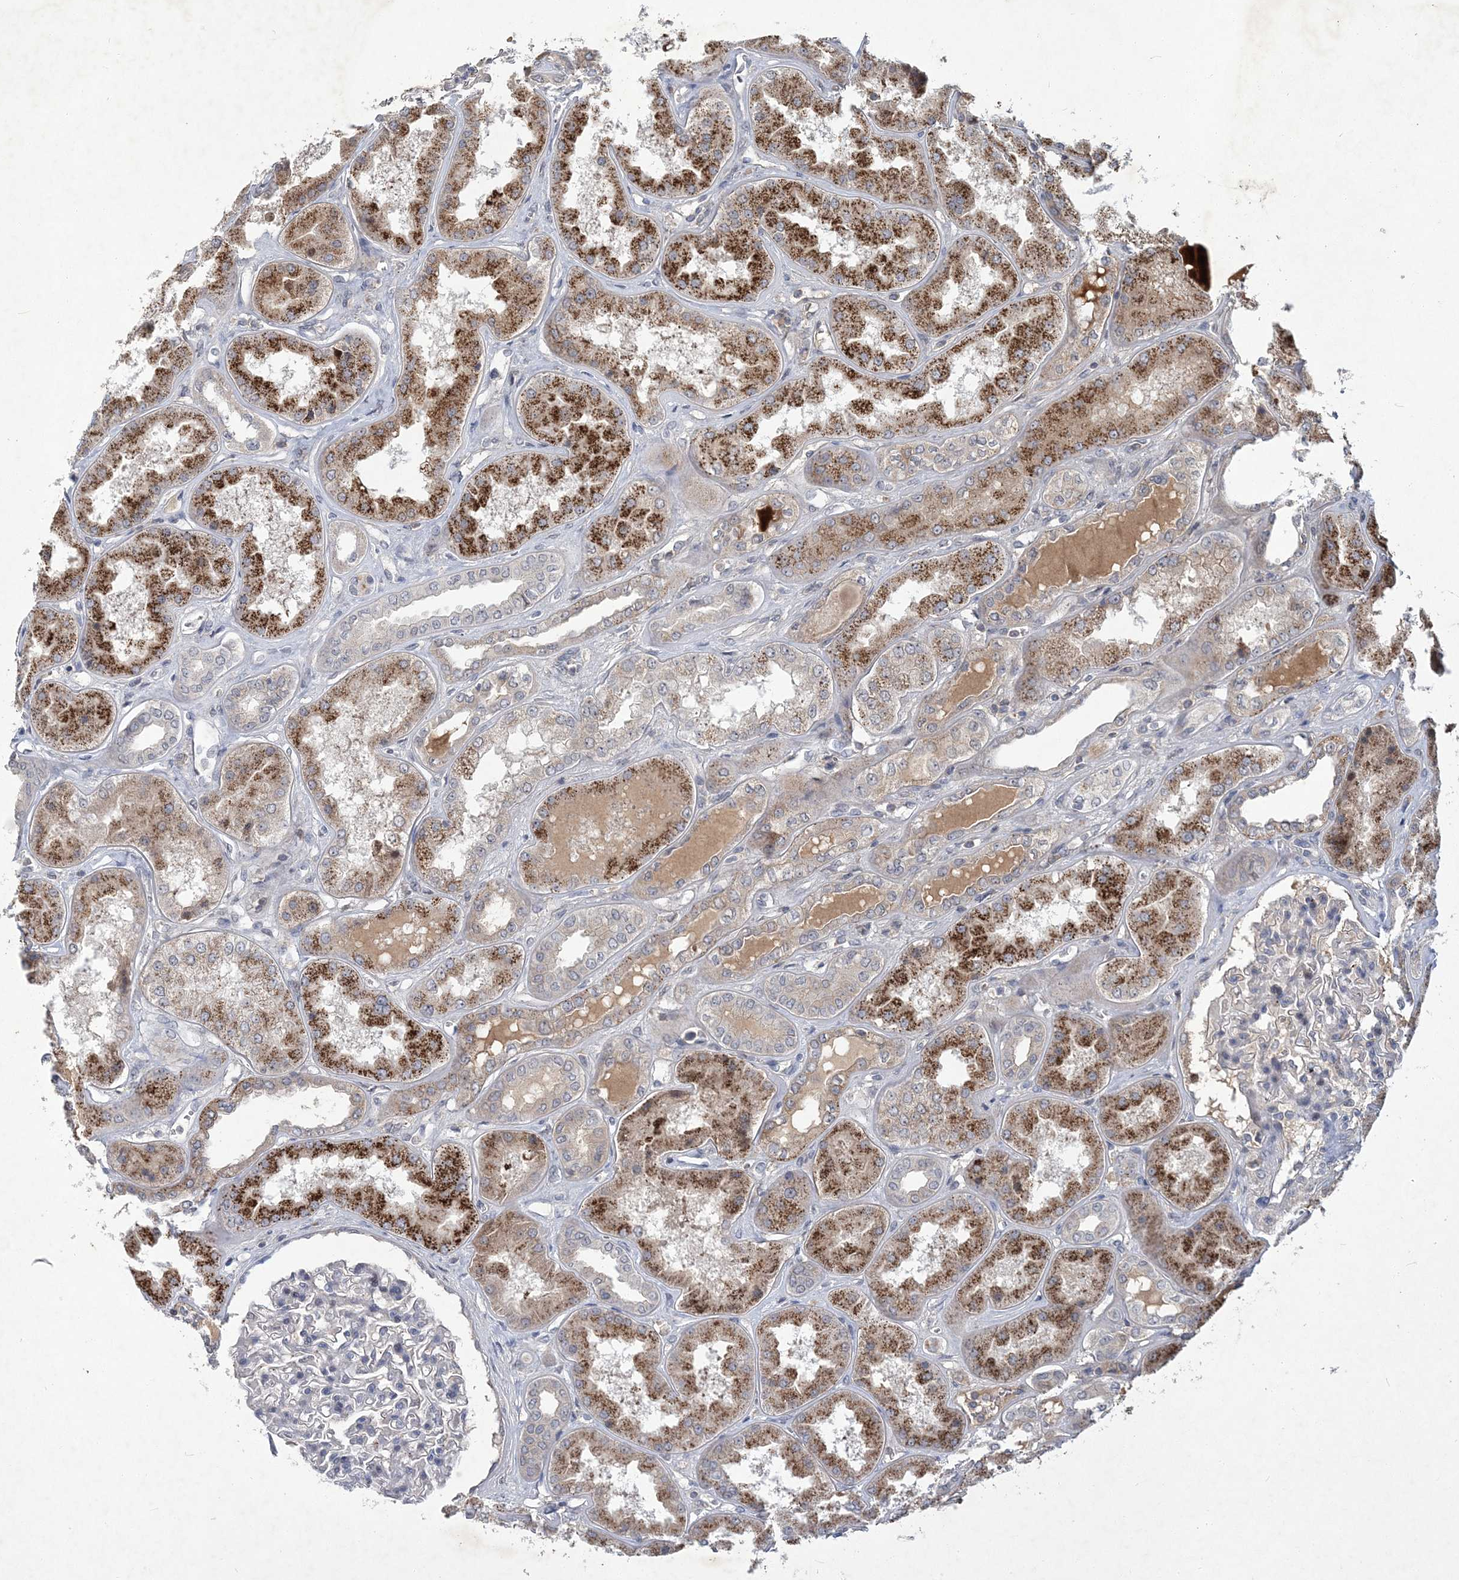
{"staining": {"intensity": "negative", "quantity": "none", "location": "none"}, "tissue": "kidney", "cell_type": "Cells in glomeruli", "image_type": "normal", "snomed": [{"axis": "morphology", "description": "Normal tissue, NOS"}, {"axis": "topography", "description": "Kidney"}], "caption": "IHC of benign human kidney displays no positivity in cells in glomeruli.", "gene": "RNF25", "patient": {"sex": "female", "age": 56}}